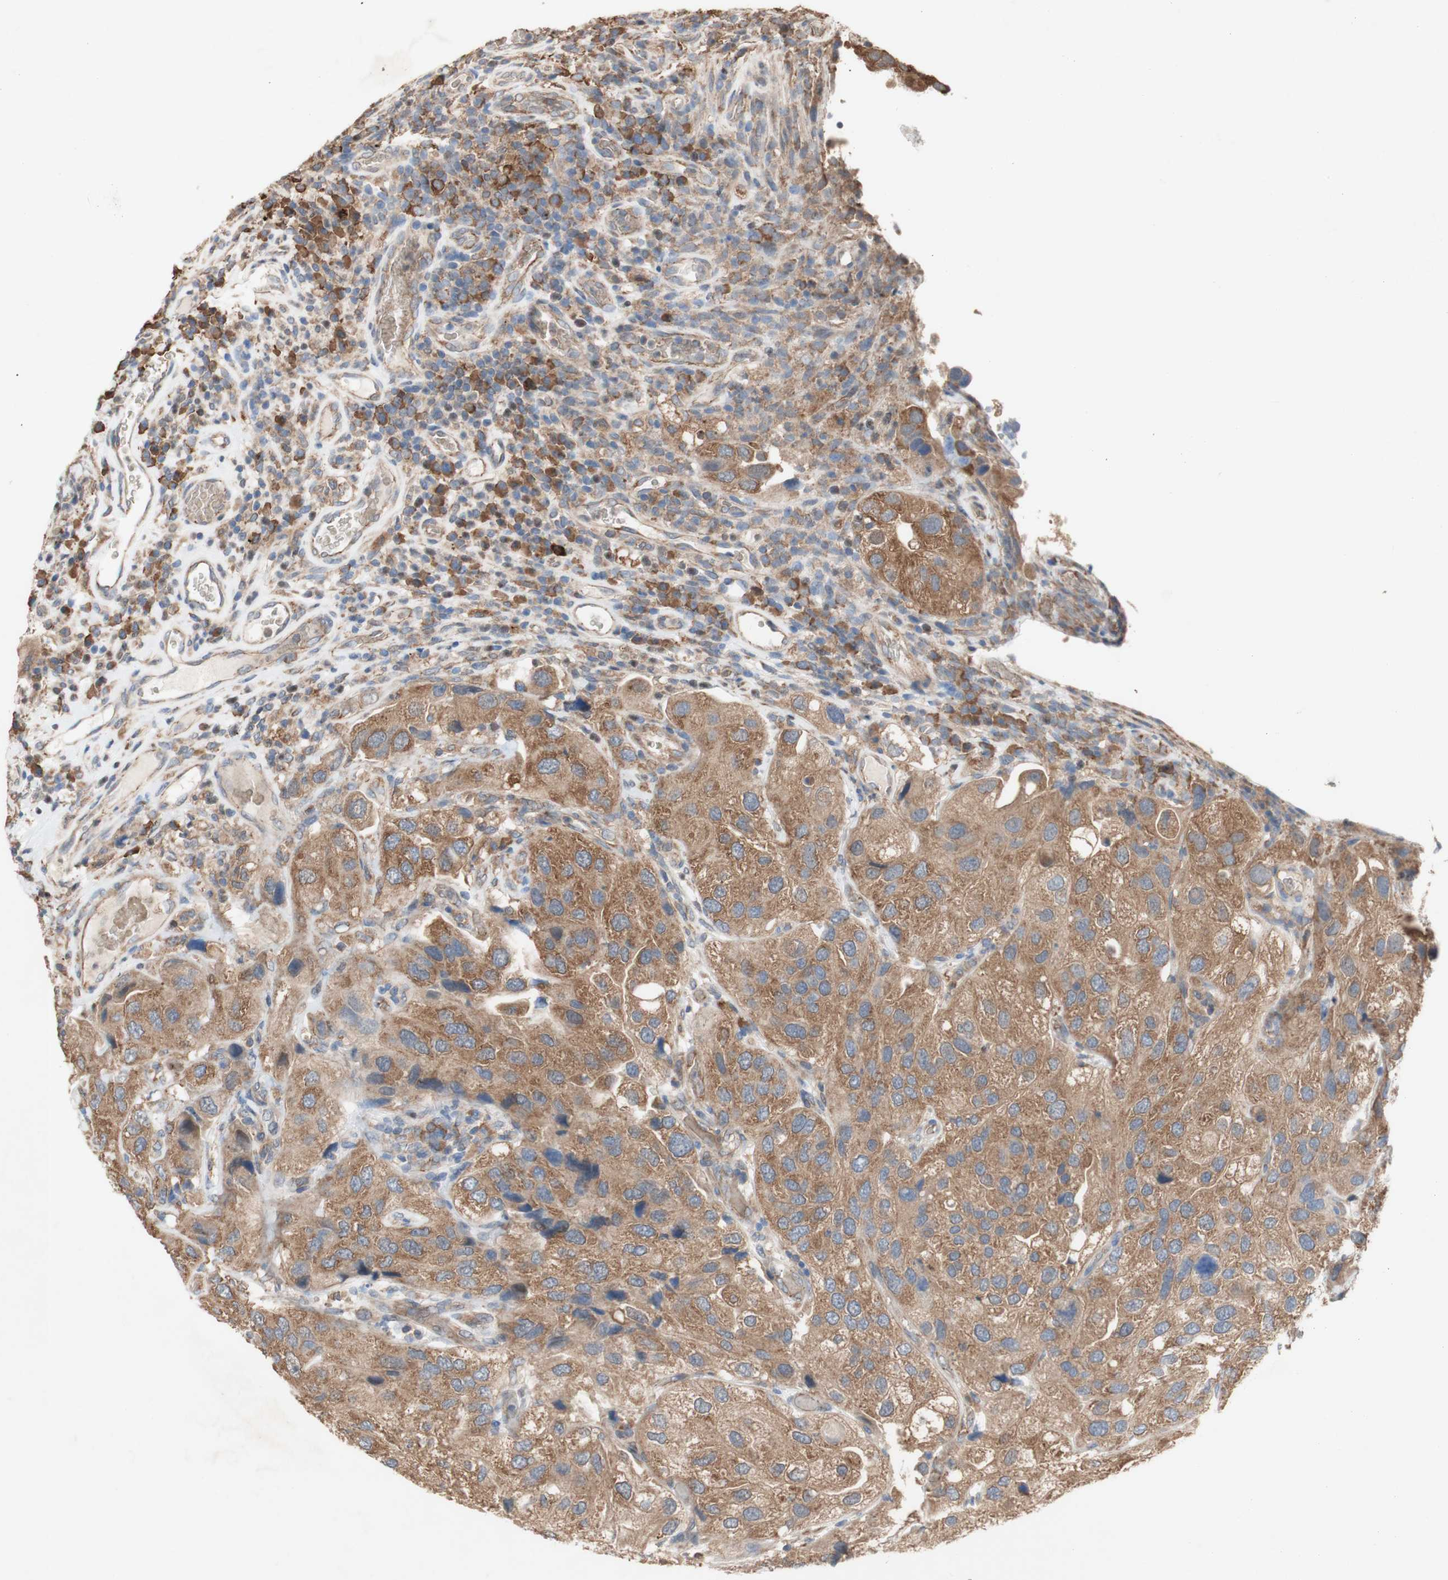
{"staining": {"intensity": "moderate", "quantity": ">75%", "location": "cytoplasmic/membranous"}, "tissue": "urothelial cancer", "cell_type": "Tumor cells", "image_type": "cancer", "snomed": [{"axis": "morphology", "description": "Urothelial carcinoma, High grade"}, {"axis": "topography", "description": "Urinary bladder"}], "caption": "Protein staining displays moderate cytoplasmic/membranous expression in approximately >75% of tumor cells in urothelial carcinoma (high-grade).", "gene": "PDGFB", "patient": {"sex": "female", "age": 64}}